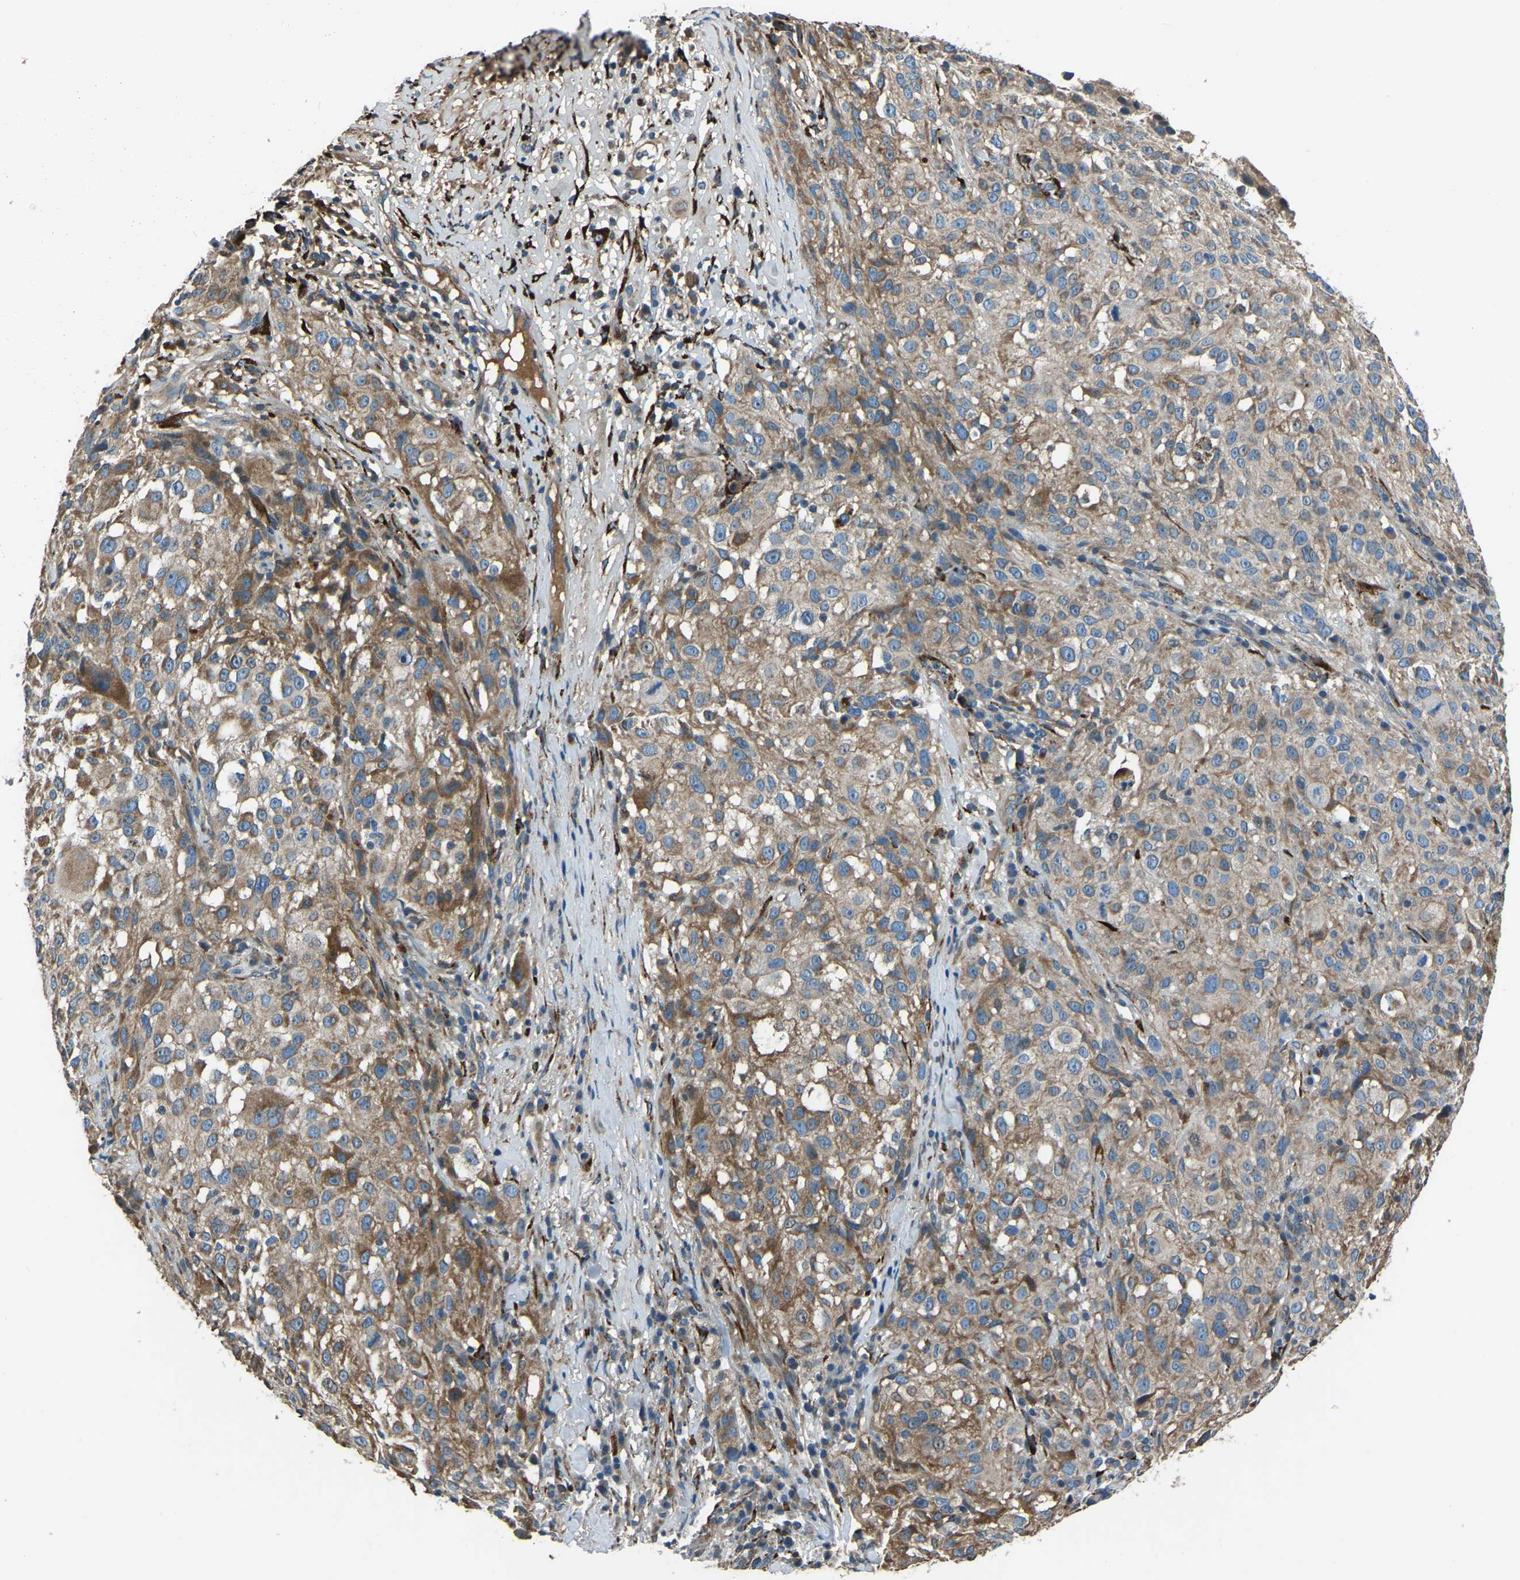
{"staining": {"intensity": "weak", "quantity": ">75%", "location": "cytoplasmic/membranous"}, "tissue": "melanoma", "cell_type": "Tumor cells", "image_type": "cancer", "snomed": [{"axis": "morphology", "description": "Necrosis, NOS"}, {"axis": "morphology", "description": "Malignant melanoma, NOS"}, {"axis": "topography", "description": "Skin"}], "caption": "A brown stain highlights weak cytoplasmic/membranous staining of a protein in melanoma tumor cells.", "gene": "COL3A1", "patient": {"sex": "female", "age": 87}}